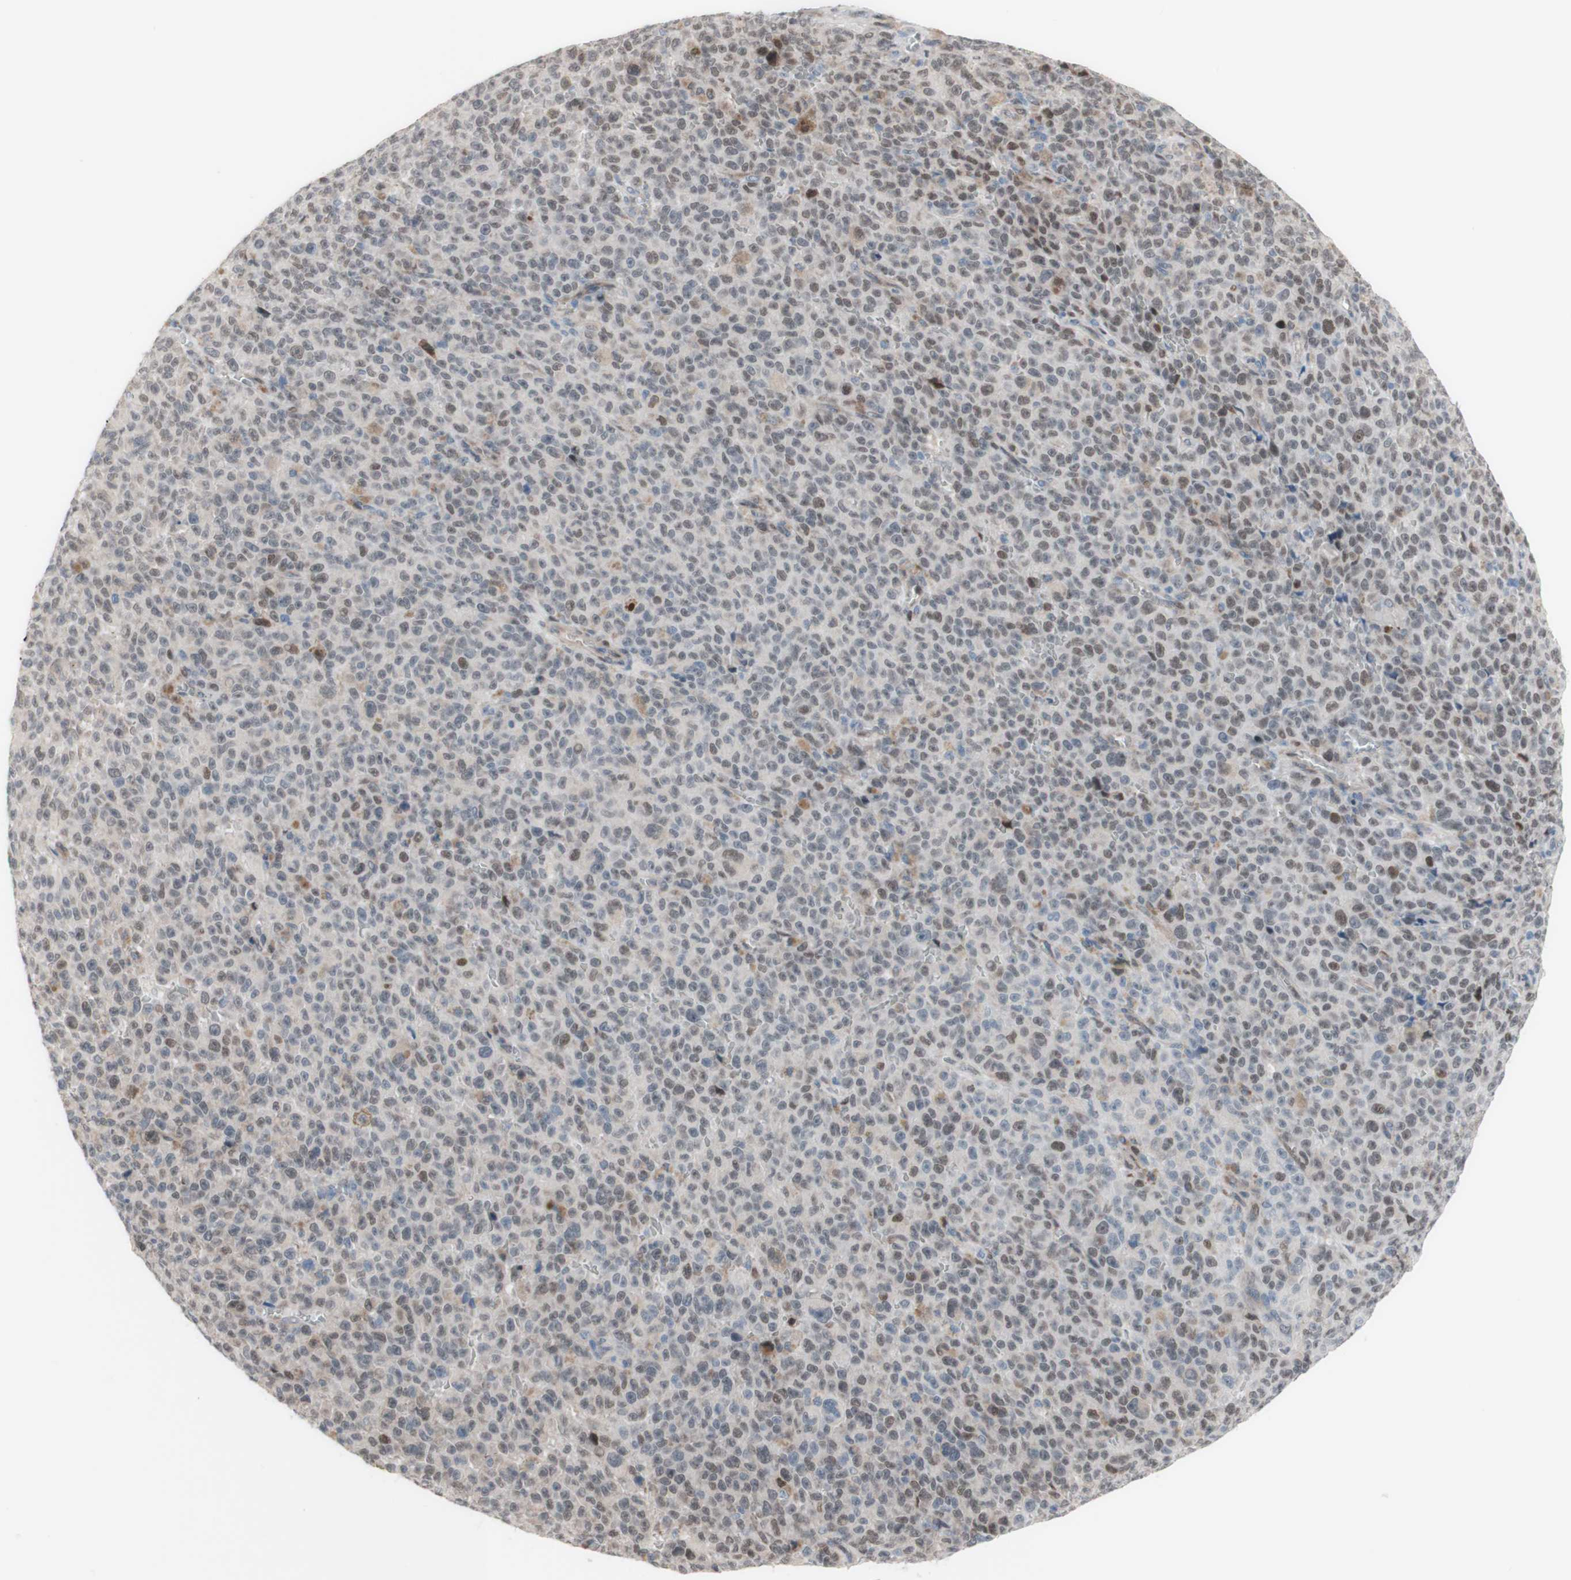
{"staining": {"intensity": "weak", "quantity": "<25%", "location": "cytoplasmic/membranous,nuclear"}, "tissue": "melanoma", "cell_type": "Tumor cells", "image_type": "cancer", "snomed": [{"axis": "morphology", "description": "Malignant melanoma, NOS"}, {"axis": "topography", "description": "Skin"}], "caption": "High power microscopy micrograph of an IHC histopathology image of malignant melanoma, revealing no significant staining in tumor cells. (Brightfield microscopy of DAB immunohistochemistry (IHC) at high magnification).", "gene": "PHTF2", "patient": {"sex": "female", "age": 82}}